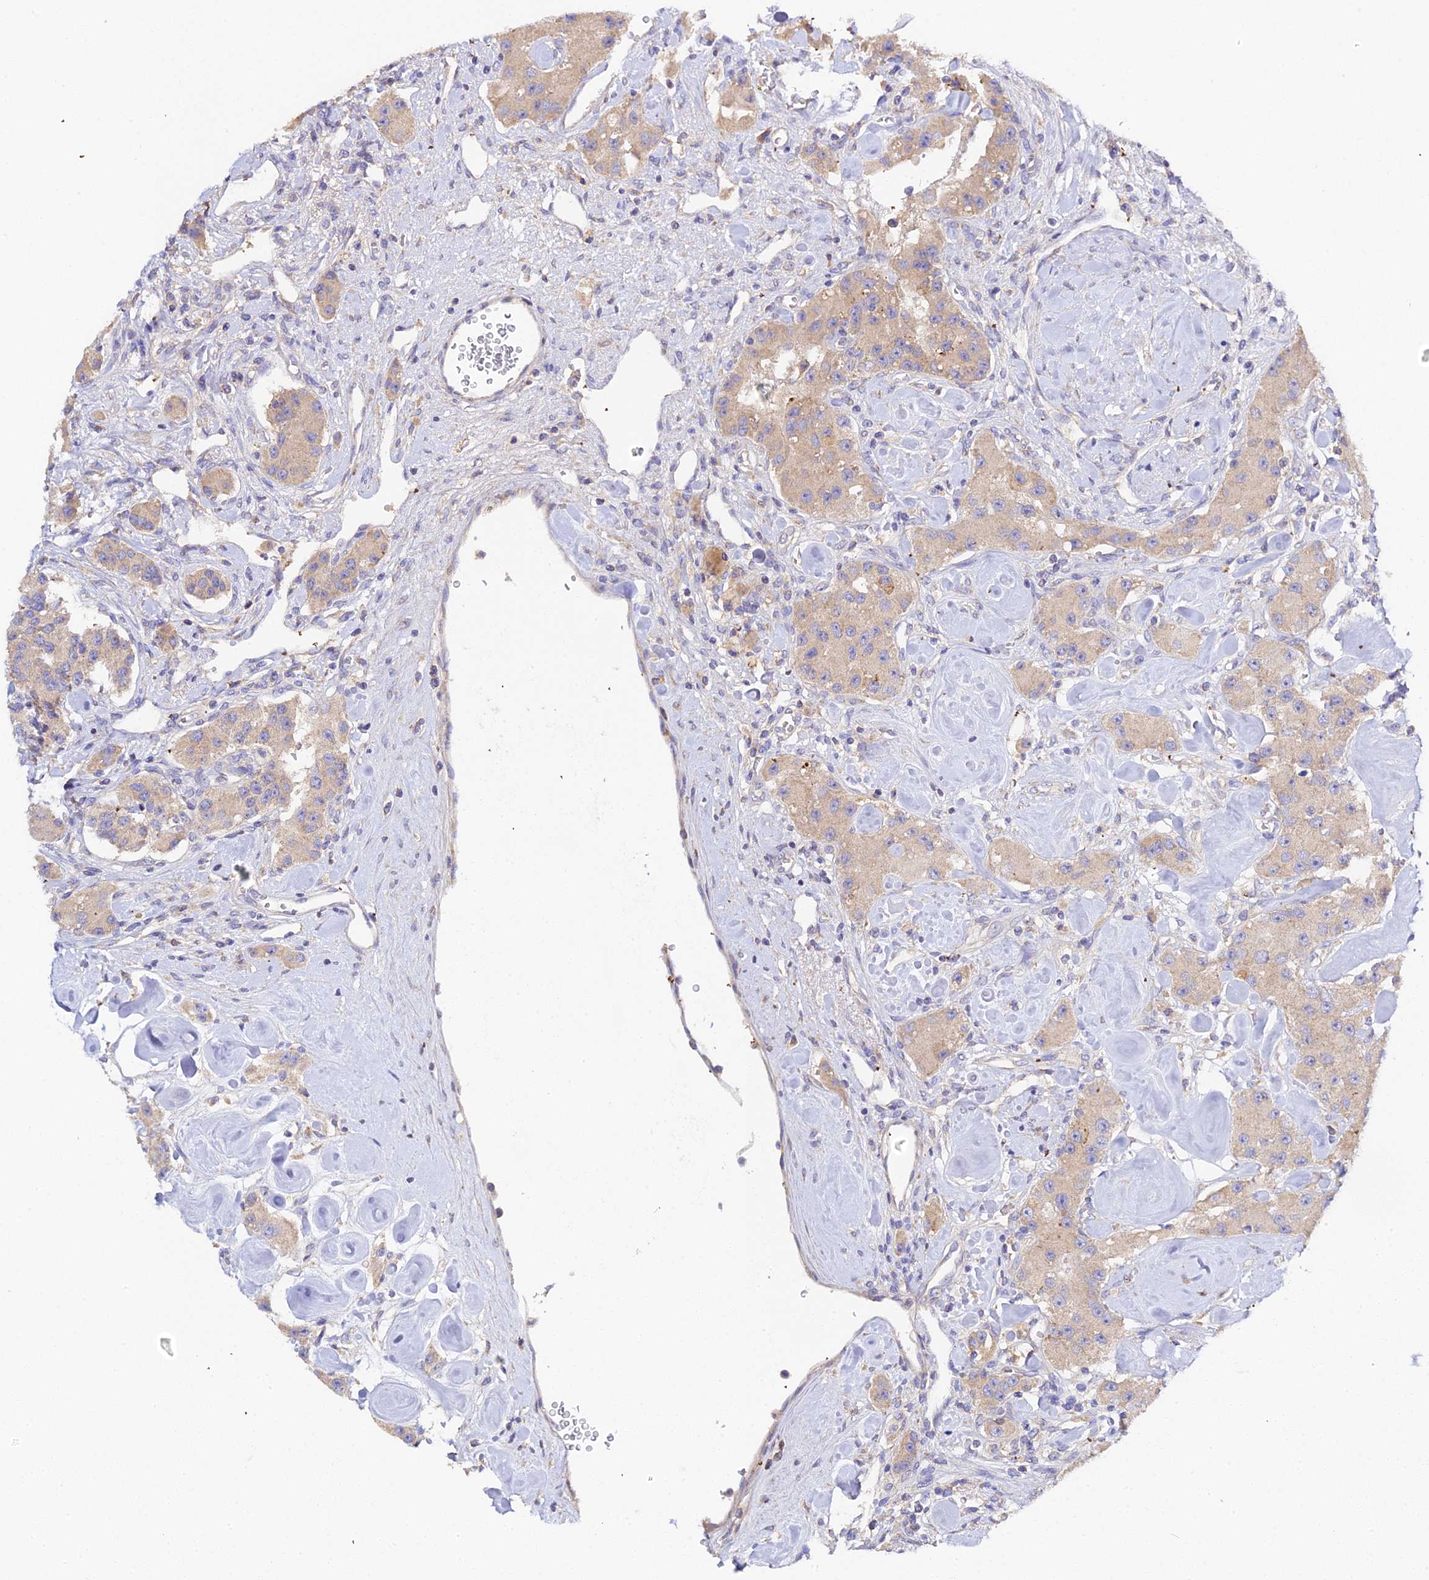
{"staining": {"intensity": "moderate", "quantity": ">75%", "location": "cytoplasmic/membranous"}, "tissue": "carcinoid", "cell_type": "Tumor cells", "image_type": "cancer", "snomed": [{"axis": "morphology", "description": "Carcinoid, malignant, NOS"}, {"axis": "topography", "description": "Pancreas"}], "caption": "A brown stain highlights moderate cytoplasmic/membranous expression of a protein in human carcinoid tumor cells.", "gene": "SCX", "patient": {"sex": "male", "age": 41}}